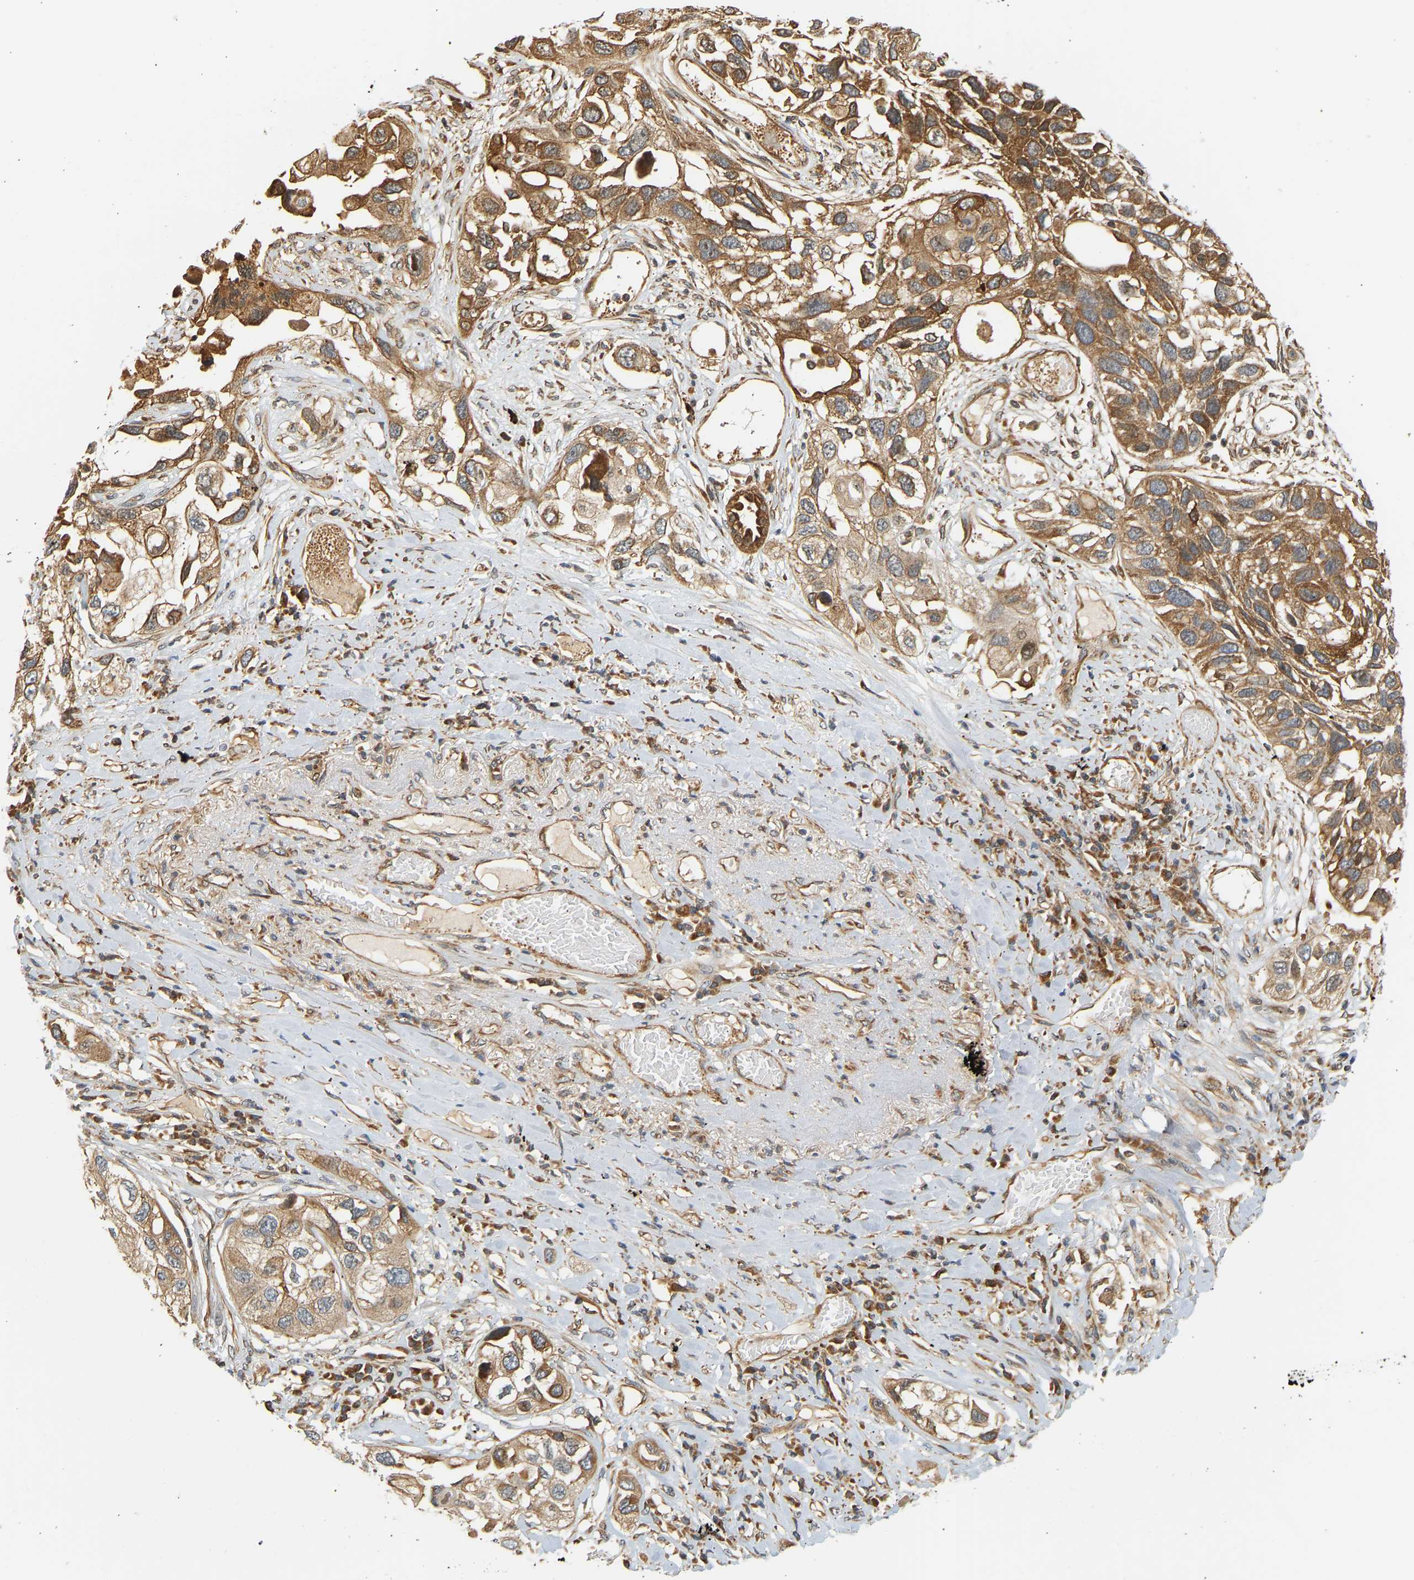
{"staining": {"intensity": "moderate", "quantity": ">75%", "location": "cytoplasmic/membranous"}, "tissue": "lung cancer", "cell_type": "Tumor cells", "image_type": "cancer", "snomed": [{"axis": "morphology", "description": "Squamous cell carcinoma, NOS"}, {"axis": "topography", "description": "Lung"}], "caption": "This photomicrograph reveals immunohistochemistry (IHC) staining of human squamous cell carcinoma (lung), with medium moderate cytoplasmic/membranous positivity in about >75% of tumor cells.", "gene": "CEP57", "patient": {"sex": "male", "age": 71}}